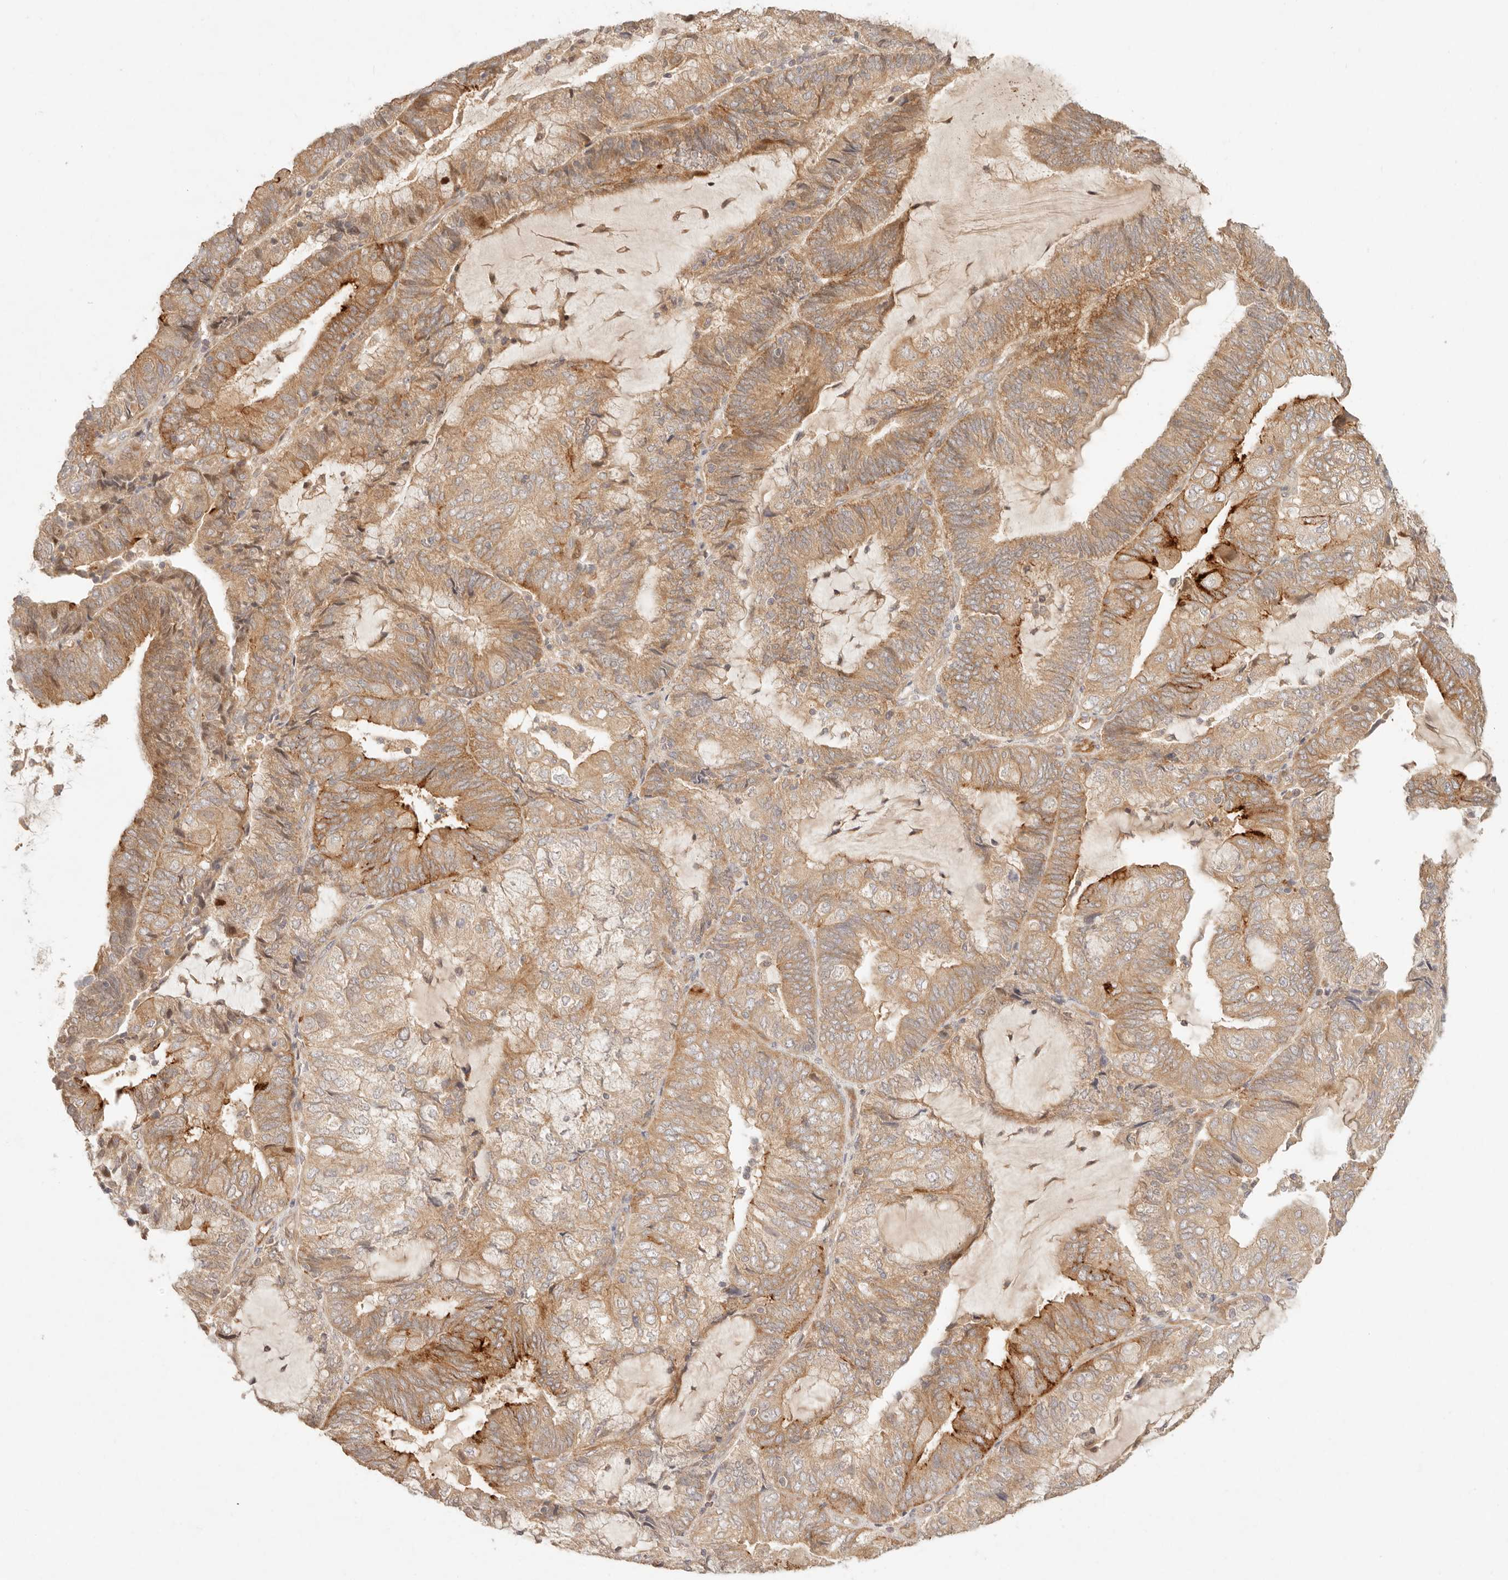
{"staining": {"intensity": "moderate", "quantity": ">75%", "location": "cytoplasmic/membranous"}, "tissue": "endometrial cancer", "cell_type": "Tumor cells", "image_type": "cancer", "snomed": [{"axis": "morphology", "description": "Adenocarcinoma, NOS"}, {"axis": "topography", "description": "Endometrium"}], "caption": "Immunohistochemical staining of human endometrial cancer demonstrates moderate cytoplasmic/membranous protein staining in about >75% of tumor cells.", "gene": "PPP1R3B", "patient": {"sex": "female", "age": 81}}